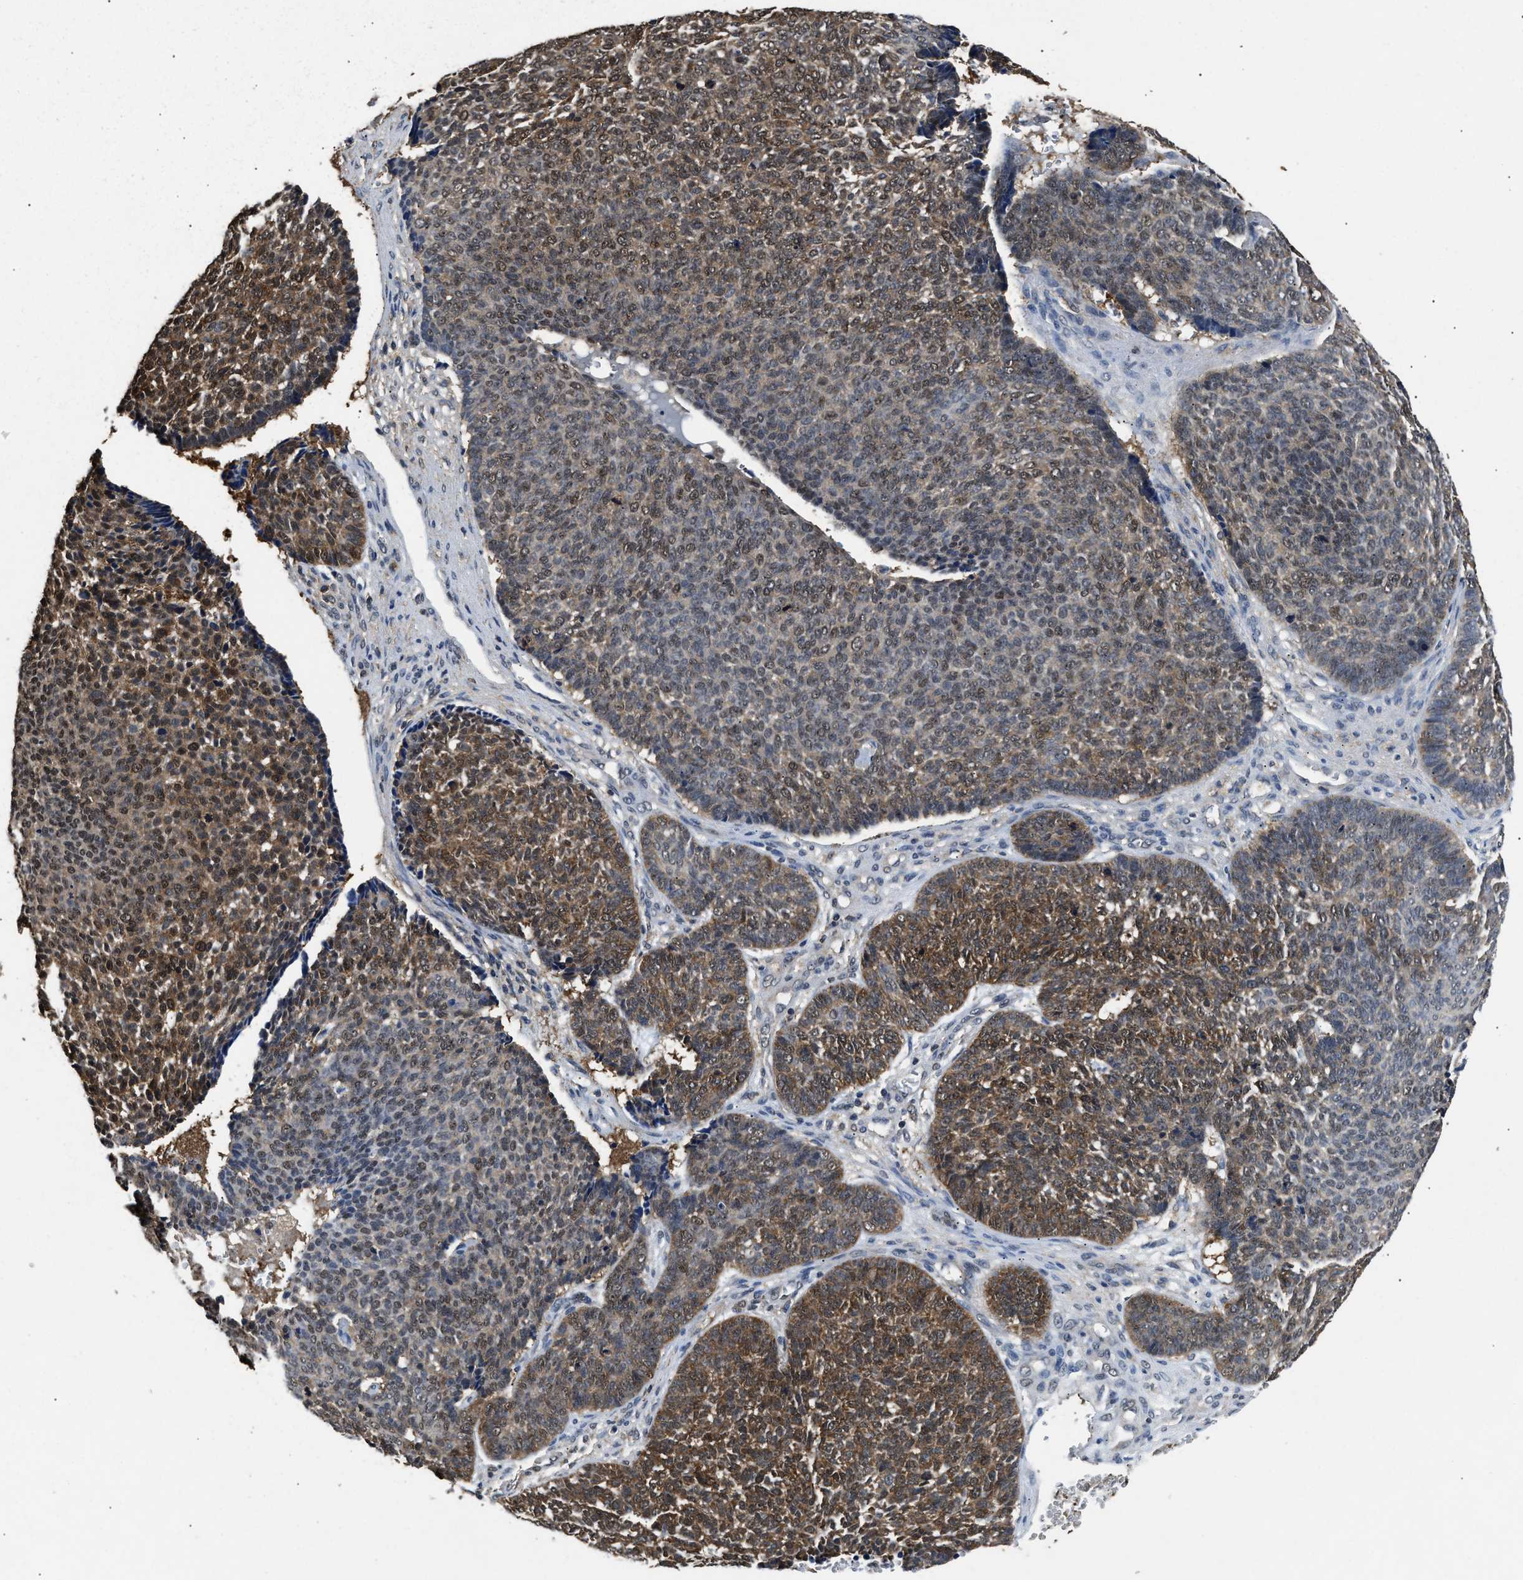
{"staining": {"intensity": "moderate", "quantity": ">75%", "location": "cytoplasmic/membranous,nuclear"}, "tissue": "skin cancer", "cell_type": "Tumor cells", "image_type": "cancer", "snomed": [{"axis": "morphology", "description": "Basal cell carcinoma"}, {"axis": "topography", "description": "Skin"}], "caption": "Immunohistochemical staining of human basal cell carcinoma (skin) demonstrates medium levels of moderate cytoplasmic/membranous and nuclear protein staining in approximately >75% of tumor cells. (DAB (3,3'-diaminobenzidine) = brown stain, brightfield microscopy at high magnification).", "gene": "ACAT2", "patient": {"sex": "male", "age": 84}}